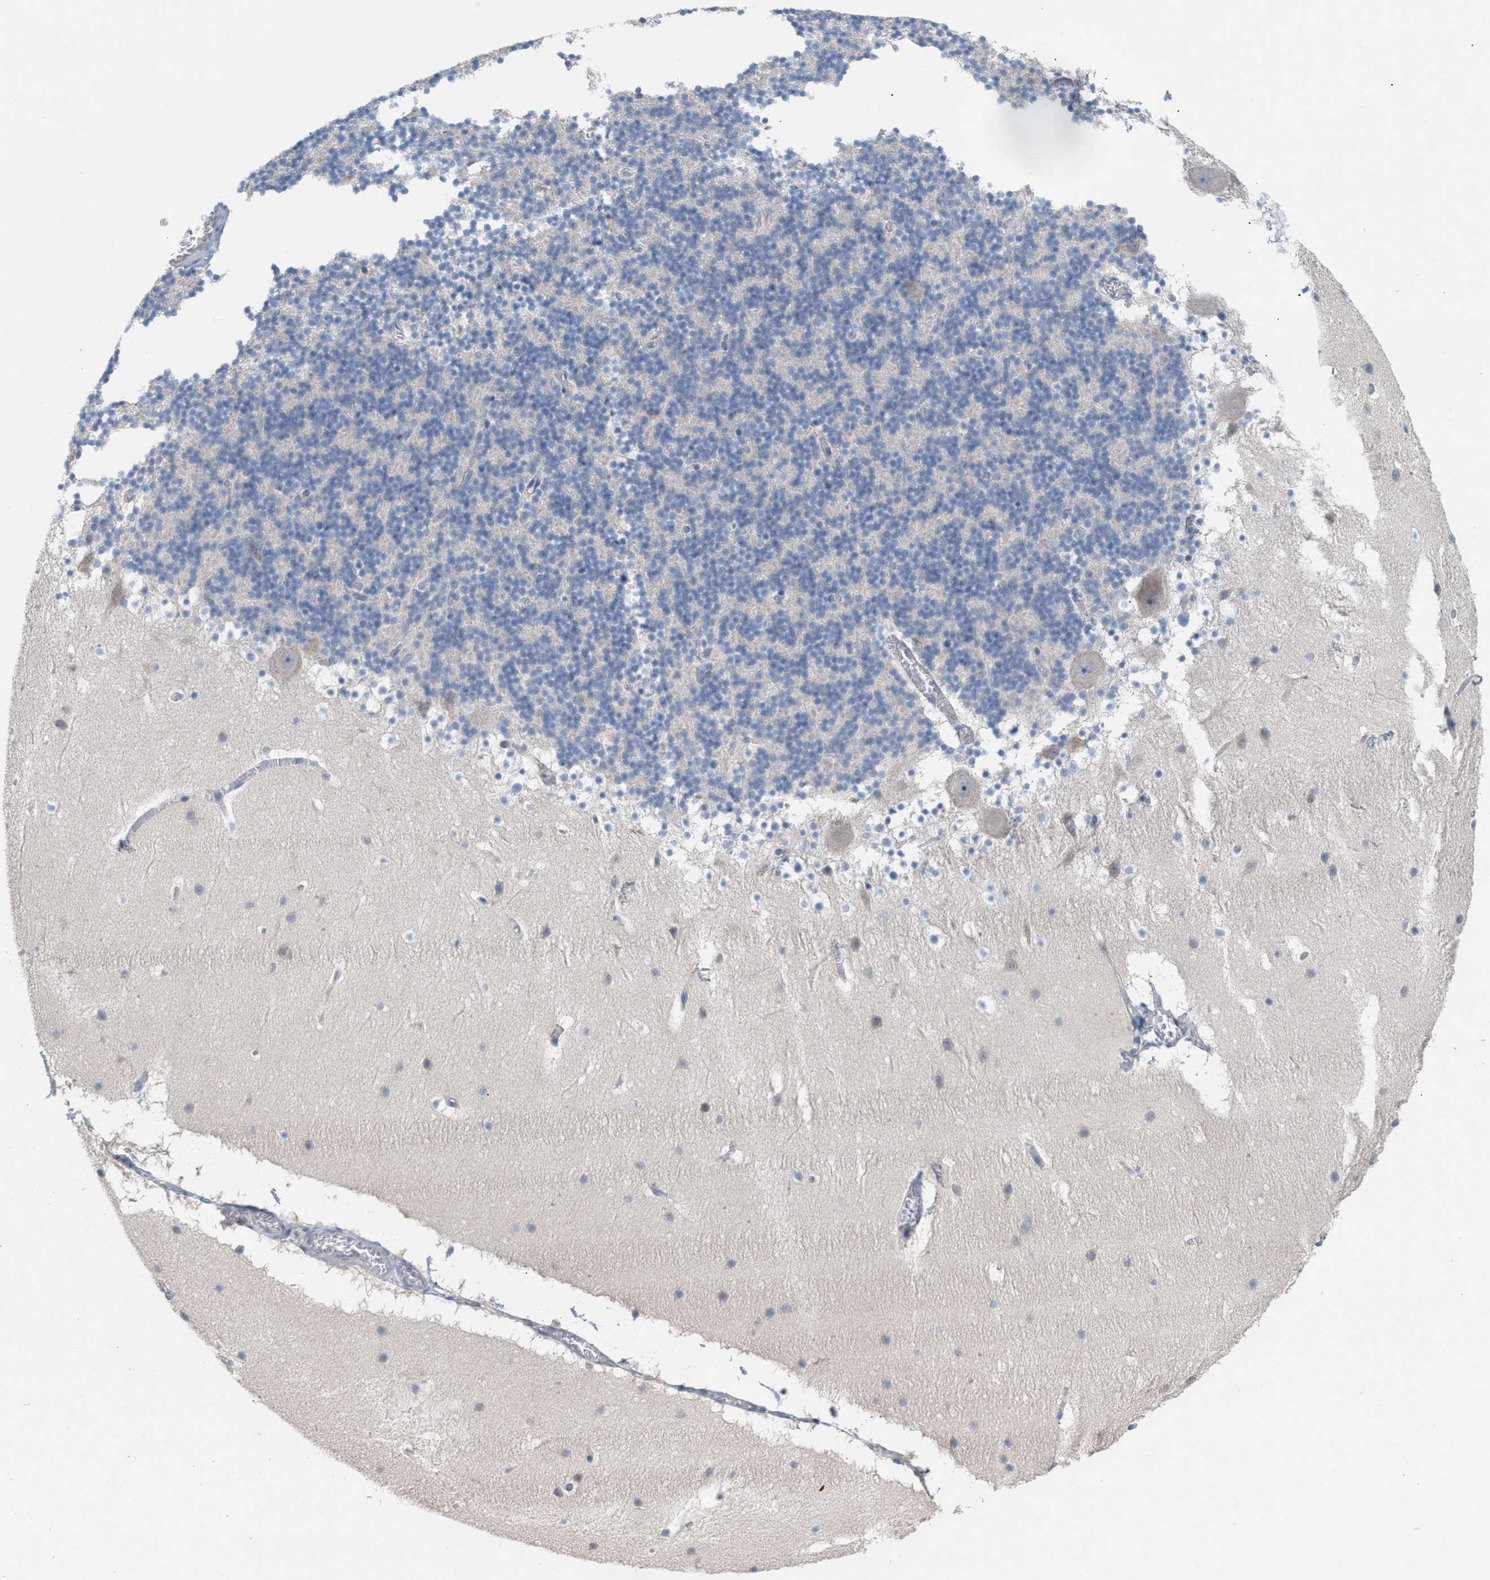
{"staining": {"intensity": "negative", "quantity": "none", "location": "none"}, "tissue": "cerebellum", "cell_type": "Cells in granular layer", "image_type": "normal", "snomed": [{"axis": "morphology", "description": "Normal tissue, NOS"}, {"axis": "topography", "description": "Cerebellum"}], "caption": "DAB immunohistochemical staining of benign human cerebellum shows no significant staining in cells in granular layer. (DAB (3,3'-diaminobenzidine) immunohistochemistry (IHC) visualized using brightfield microscopy, high magnification).", "gene": "UBAP2", "patient": {"sex": "male", "age": 45}}